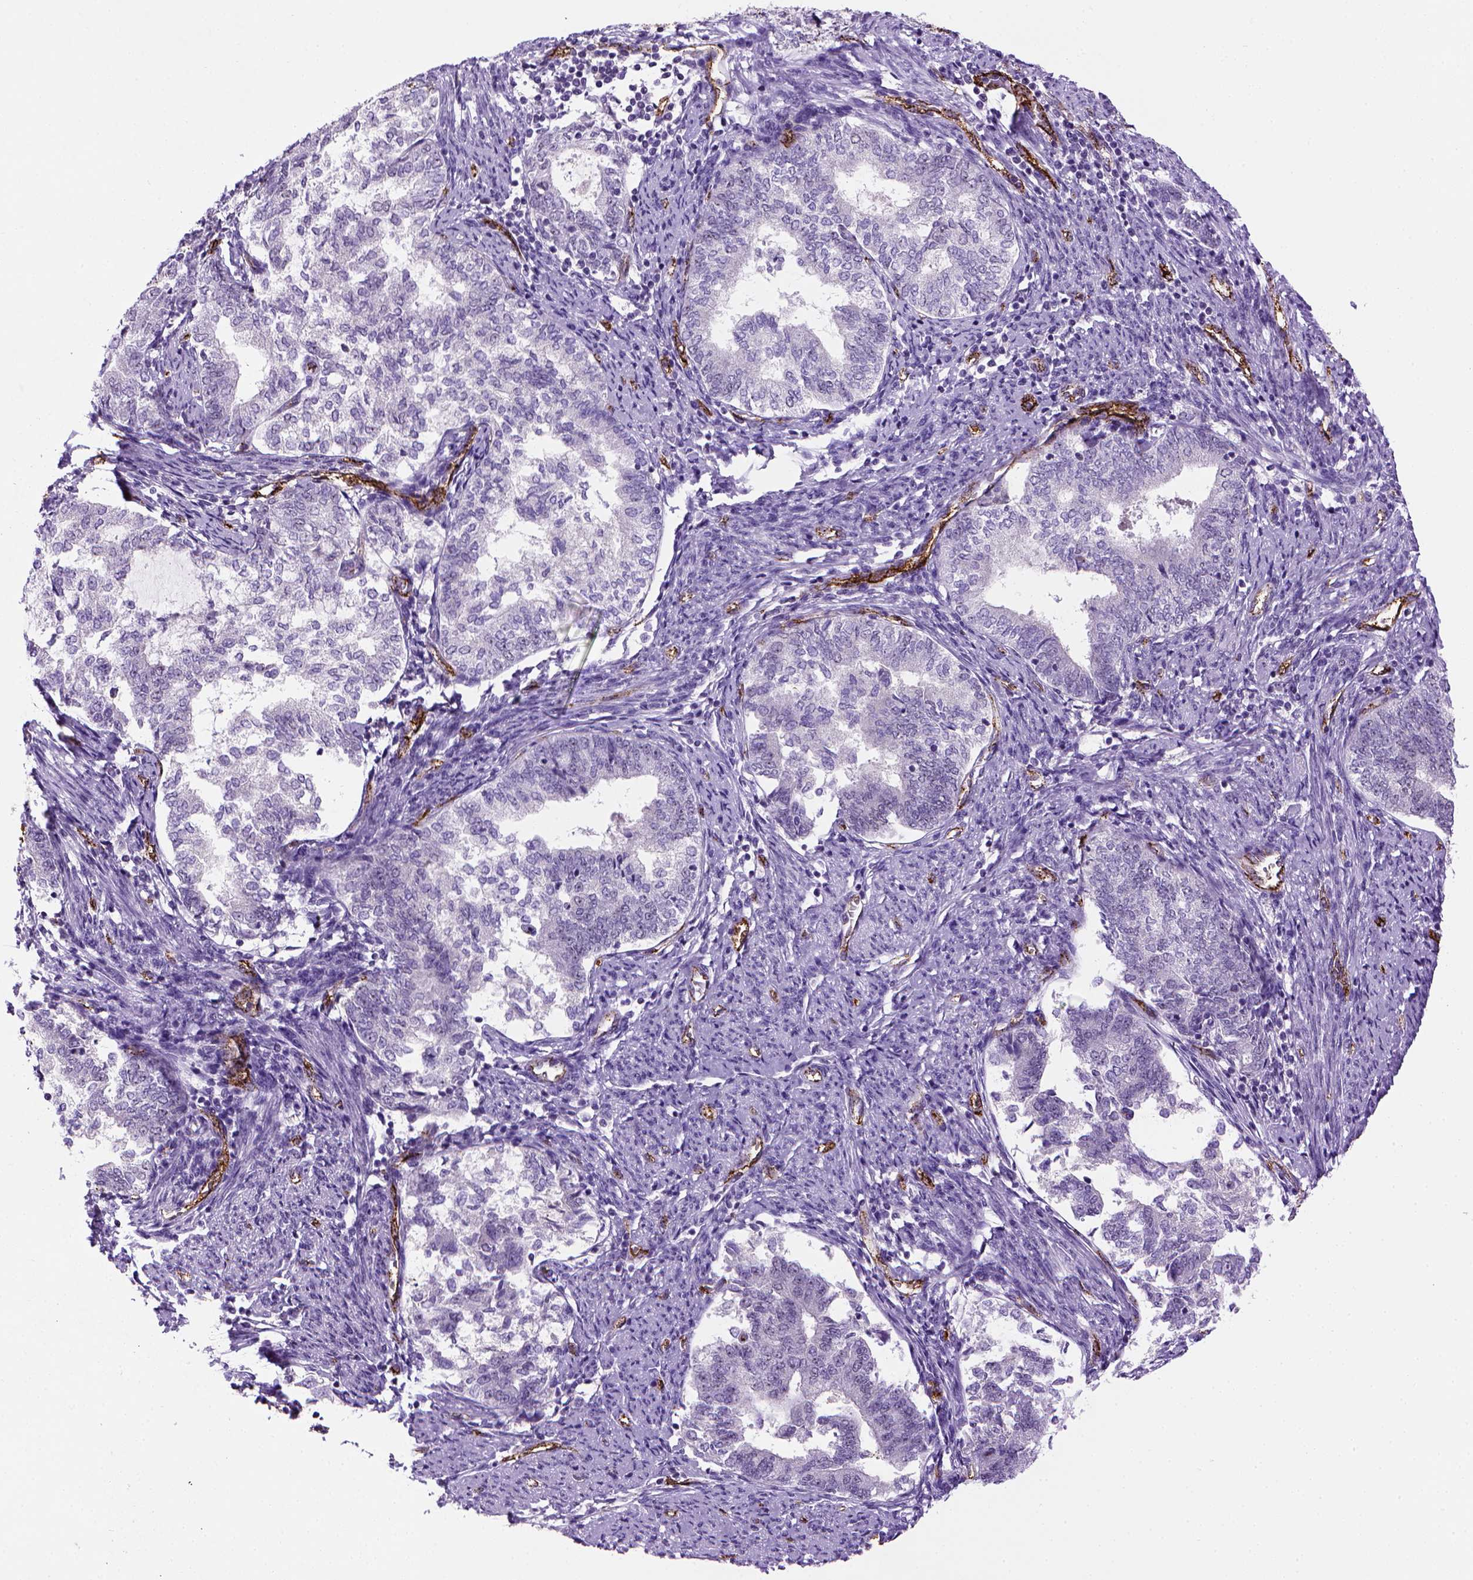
{"staining": {"intensity": "negative", "quantity": "none", "location": "none"}, "tissue": "endometrial cancer", "cell_type": "Tumor cells", "image_type": "cancer", "snomed": [{"axis": "morphology", "description": "Adenocarcinoma, NOS"}, {"axis": "topography", "description": "Endometrium"}], "caption": "Immunohistochemical staining of adenocarcinoma (endometrial) reveals no significant expression in tumor cells.", "gene": "VWF", "patient": {"sex": "female", "age": 65}}